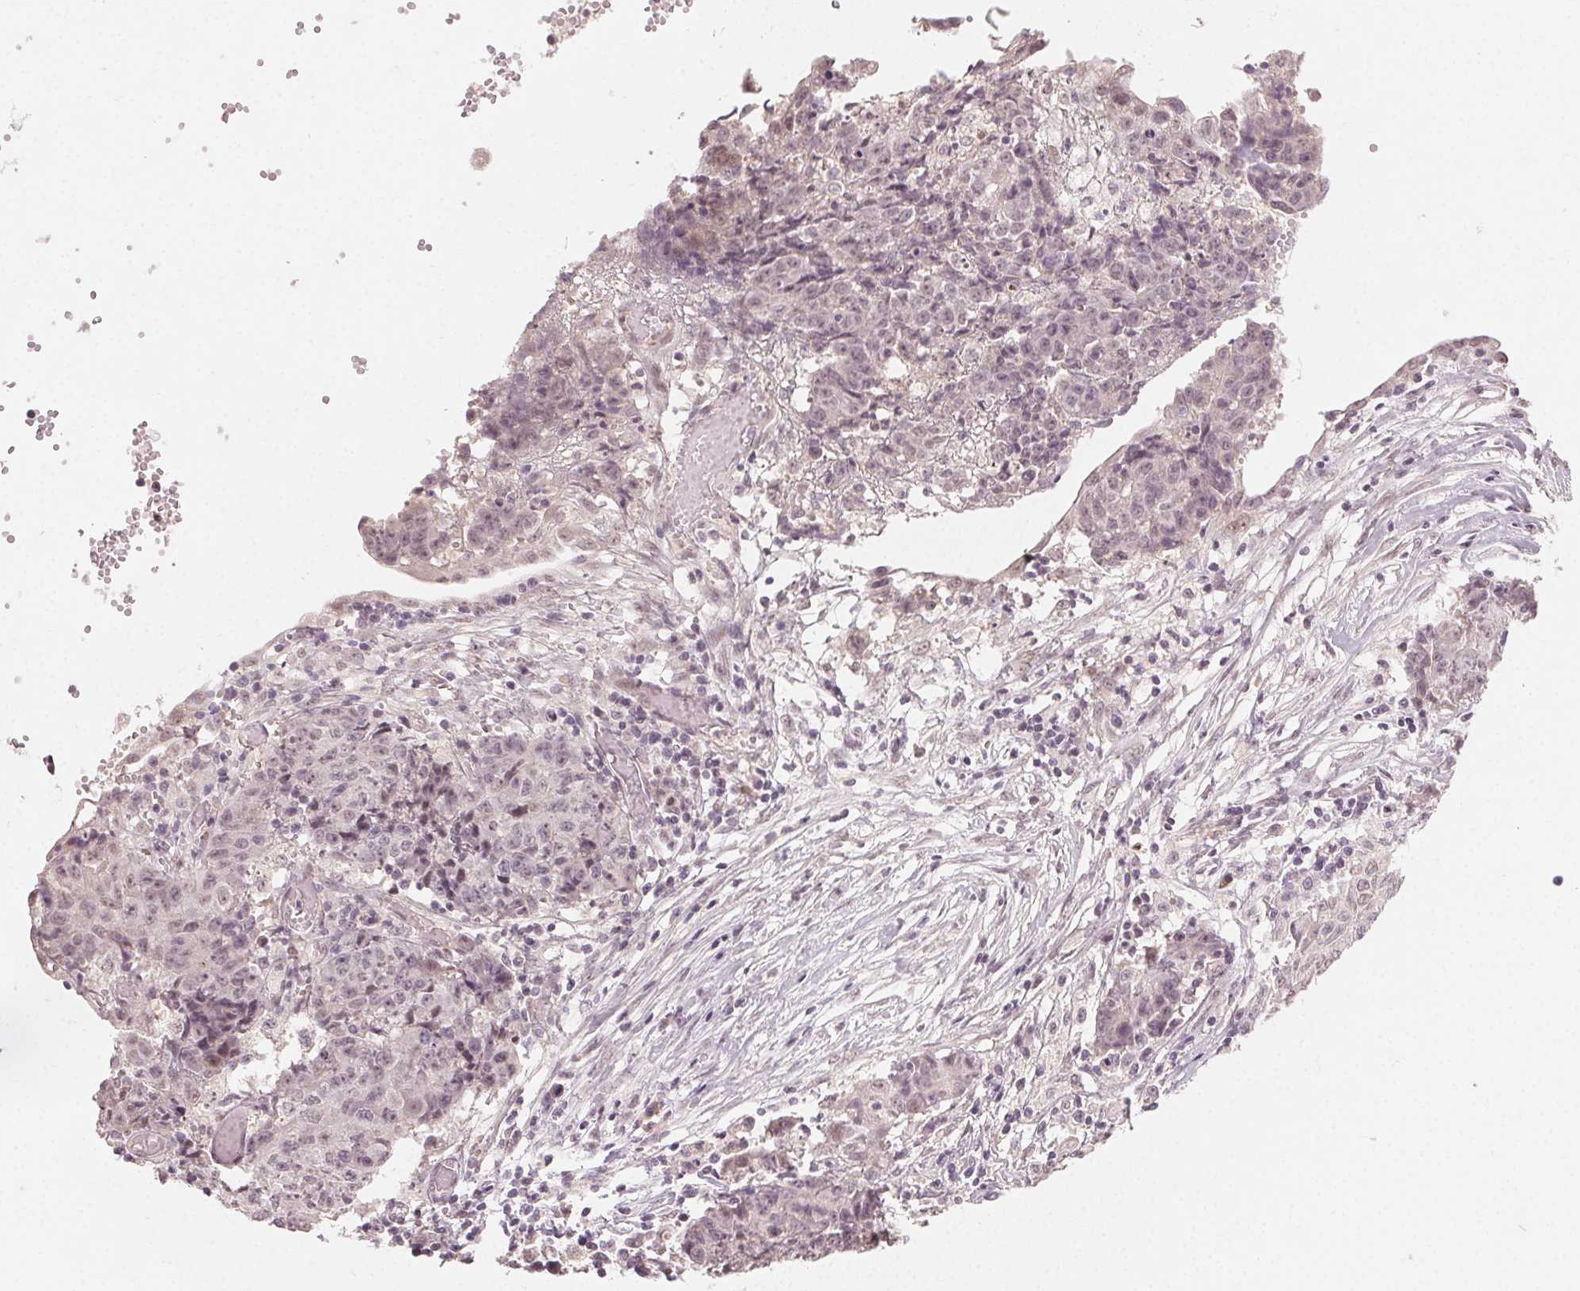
{"staining": {"intensity": "weak", "quantity": "<25%", "location": "nuclear"}, "tissue": "ovarian cancer", "cell_type": "Tumor cells", "image_type": "cancer", "snomed": [{"axis": "morphology", "description": "Carcinoma, endometroid"}, {"axis": "topography", "description": "Ovary"}], "caption": "DAB (3,3'-diaminobenzidine) immunohistochemical staining of ovarian endometroid carcinoma shows no significant expression in tumor cells.", "gene": "TUB", "patient": {"sex": "female", "age": 42}}